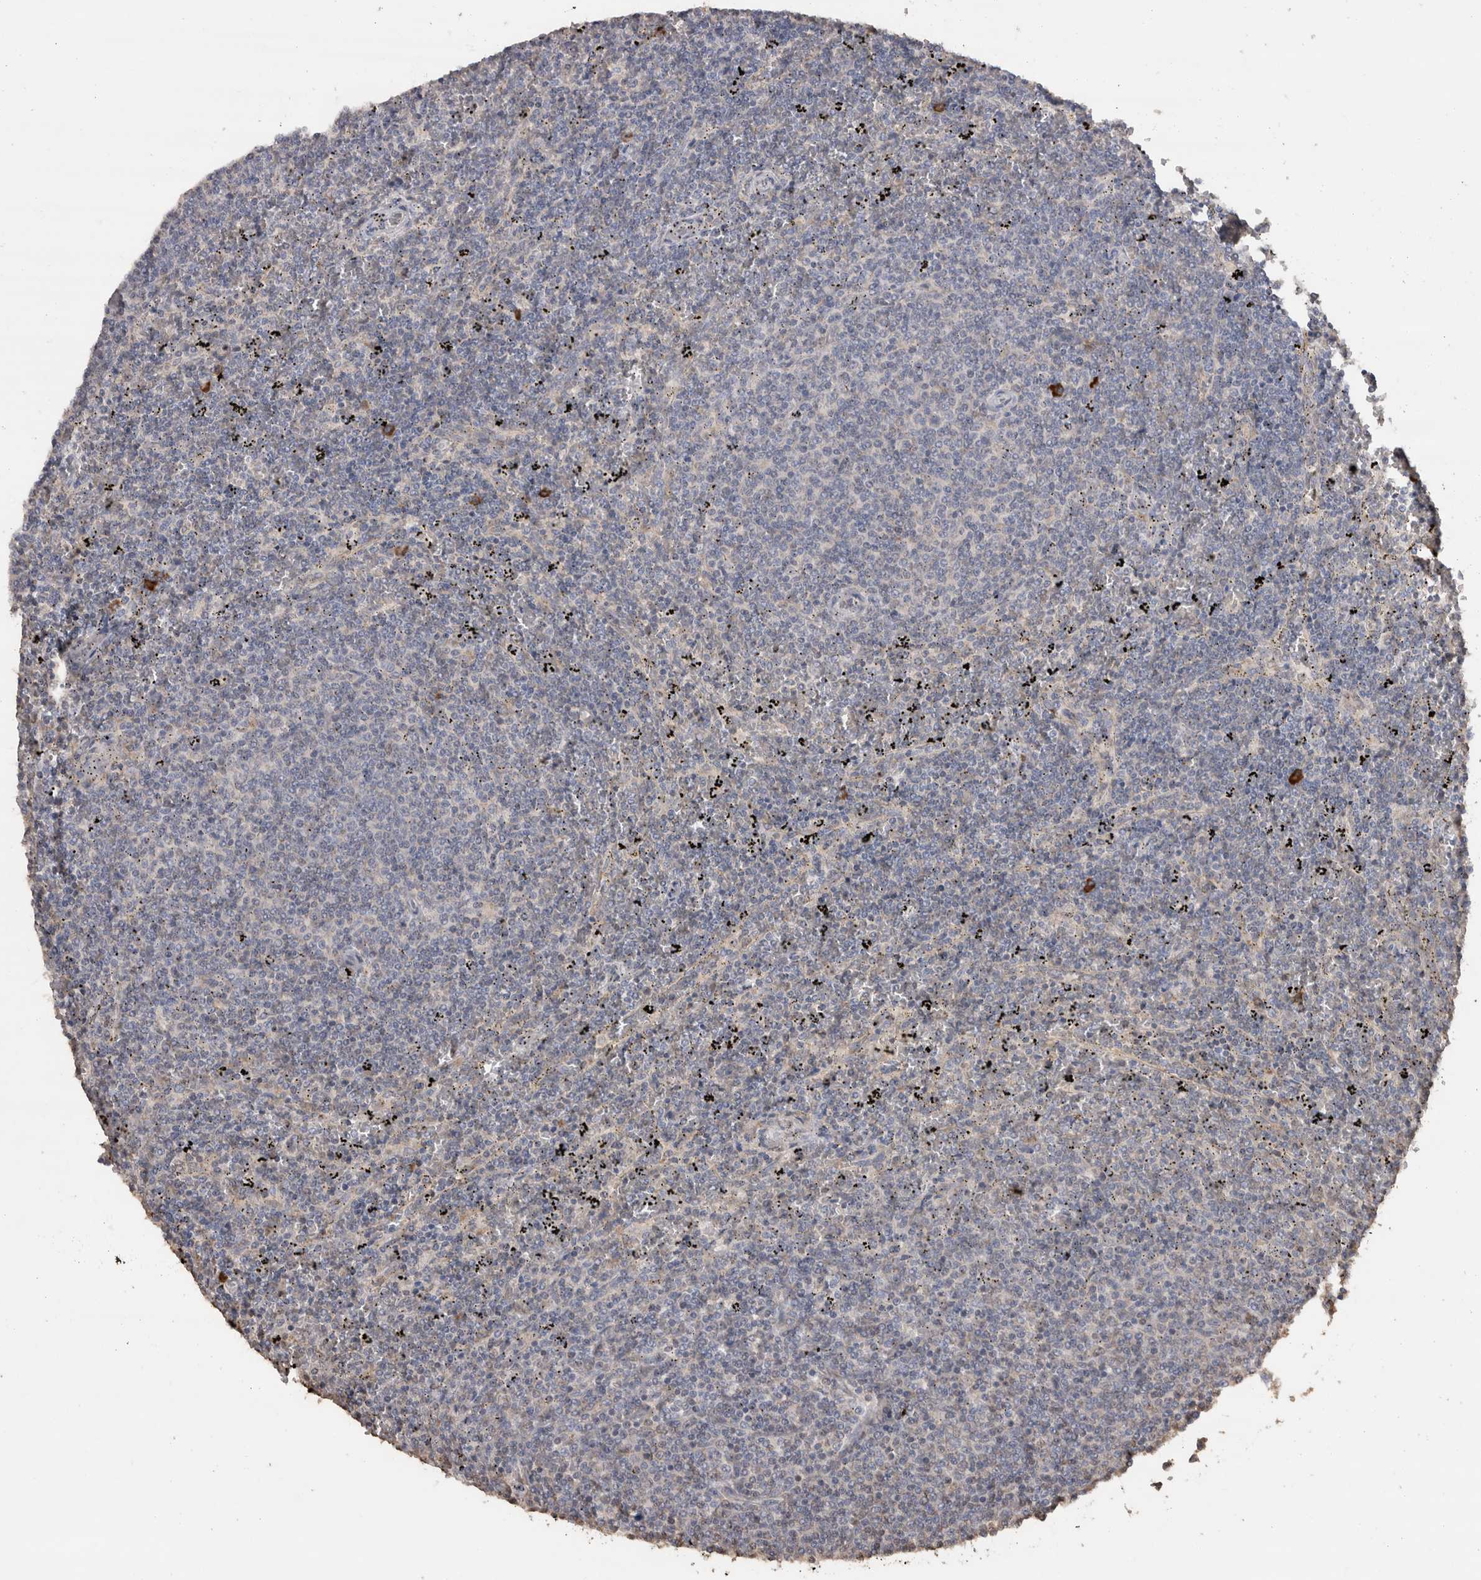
{"staining": {"intensity": "negative", "quantity": "none", "location": "none"}, "tissue": "lymphoma", "cell_type": "Tumor cells", "image_type": "cancer", "snomed": [{"axis": "morphology", "description": "Malignant lymphoma, non-Hodgkin's type, Low grade"}, {"axis": "topography", "description": "Spleen"}], "caption": "DAB immunohistochemical staining of malignant lymphoma, non-Hodgkin's type (low-grade) reveals no significant staining in tumor cells. The staining was performed using DAB (3,3'-diaminobenzidine) to visualize the protein expression in brown, while the nuclei were stained in blue with hematoxylin (Magnification: 20x).", "gene": "CRELD2", "patient": {"sex": "female", "age": 50}}